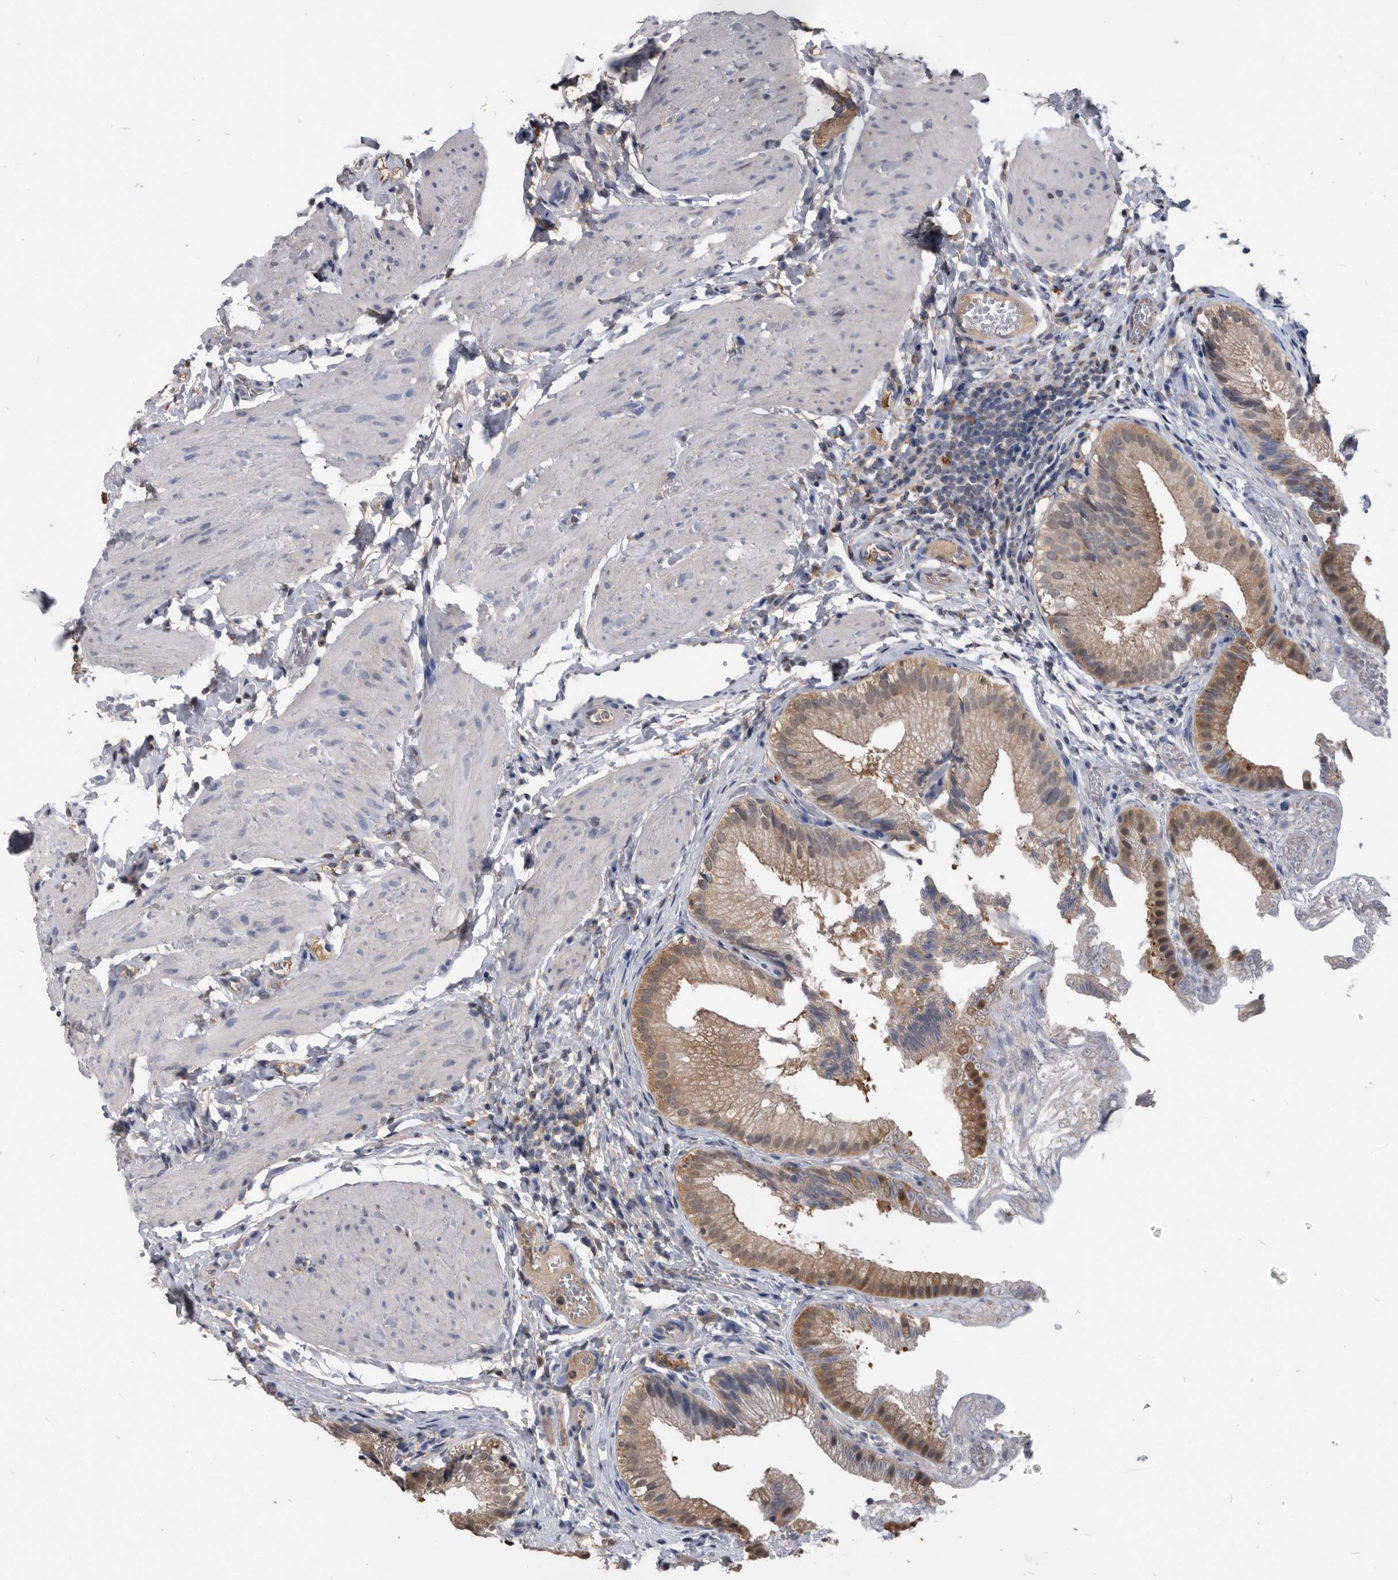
{"staining": {"intensity": "moderate", "quantity": "<25%", "location": "cytoplasmic/membranous"}, "tissue": "gallbladder", "cell_type": "Glandular cells", "image_type": "normal", "snomed": [{"axis": "morphology", "description": "Normal tissue, NOS"}, {"axis": "topography", "description": "Gallbladder"}], "caption": "Immunohistochemical staining of normal gallbladder exhibits moderate cytoplasmic/membranous protein expression in approximately <25% of glandular cells. Using DAB (brown) and hematoxylin (blue) stains, captured at high magnification using brightfield microscopy.", "gene": "PDXK", "patient": {"sex": "female", "age": 30}}